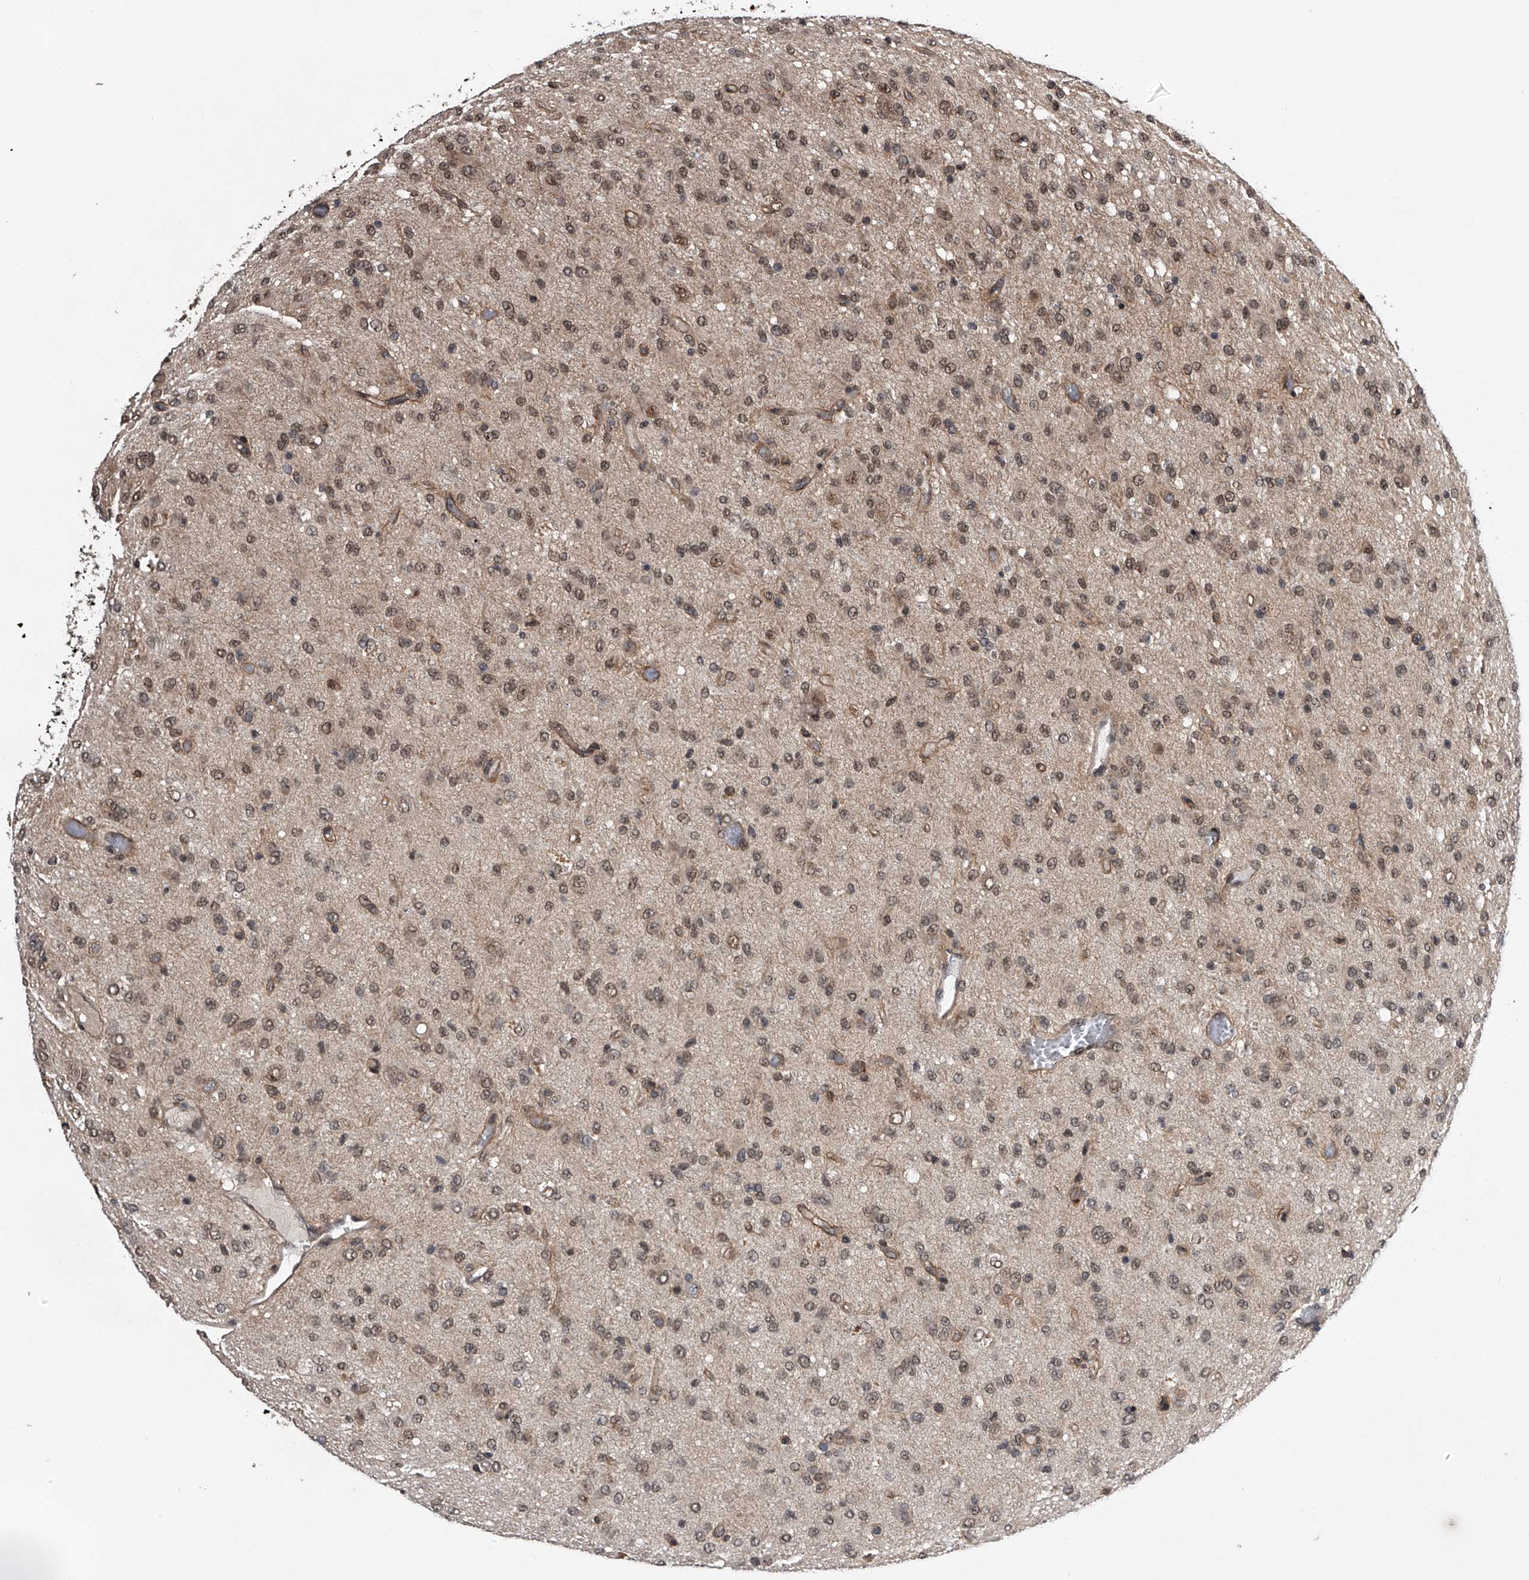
{"staining": {"intensity": "moderate", "quantity": ">75%", "location": "nuclear"}, "tissue": "glioma", "cell_type": "Tumor cells", "image_type": "cancer", "snomed": [{"axis": "morphology", "description": "Glioma, malignant, High grade"}, {"axis": "topography", "description": "Brain"}], "caption": "Immunohistochemistry (IHC) (DAB (3,3'-diaminobenzidine)) staining of glioma shows moderate nuclear protein positivity in about >75% of tumor cells.", "gene": "SLC12A8", "patient": {"sex": "female", "age": 59}}